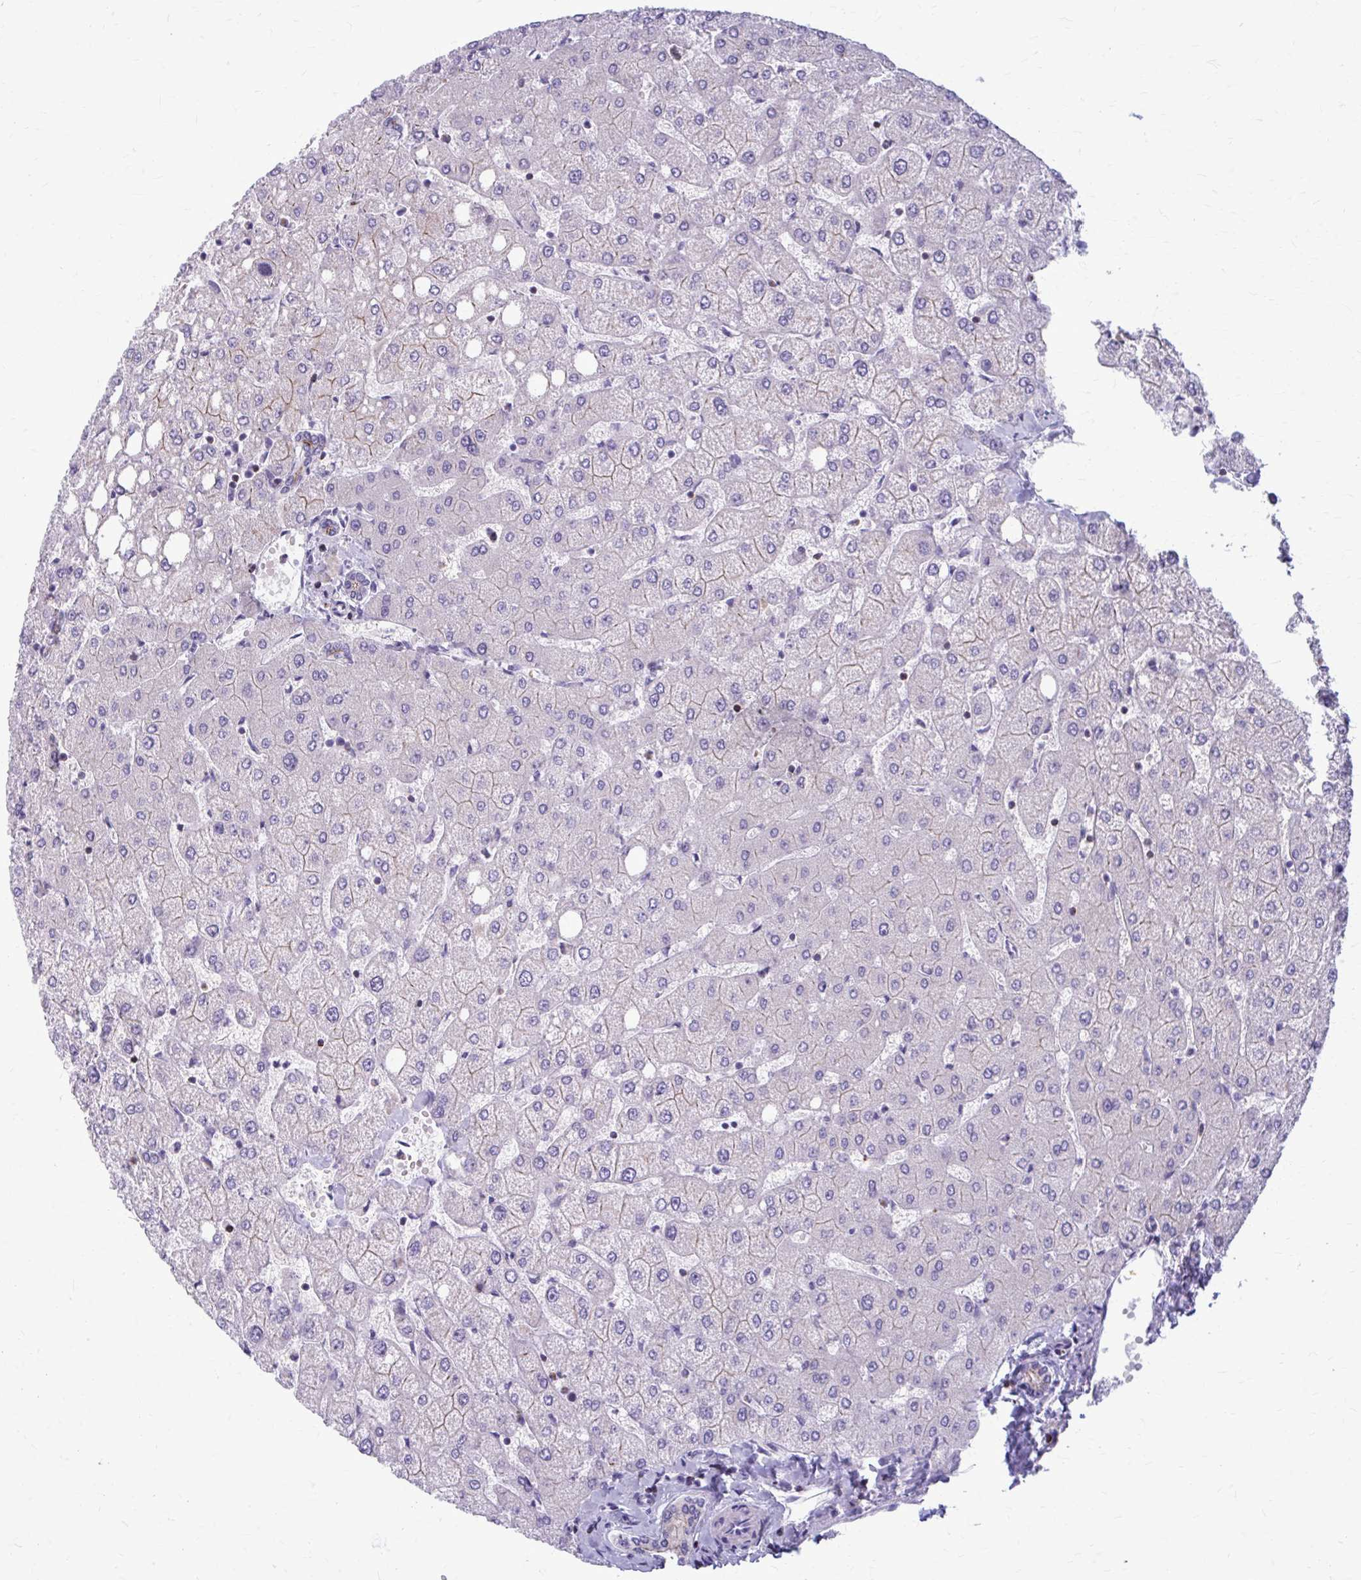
{"staining": {"intensity": "weak", "quantity": "<25%", "location": "cytoplasmic/membranous"}, "tissue": "liver", "cell_type": "Cholangiocytes", "image_type": "normal", "snomed": [{"axis": "morphology", "description": "Normal tissue, NOS"}, {"axis": "topography", "description": "Liver"}], "caption": "Immunohistochemical staining of benign liver reveals no significant positivity in cholangiocytes. (DAB immunohistochemistry (IHC), high magnification).", "gene": "PEDS1", "patient": {"sex": "female", "age": 54}}